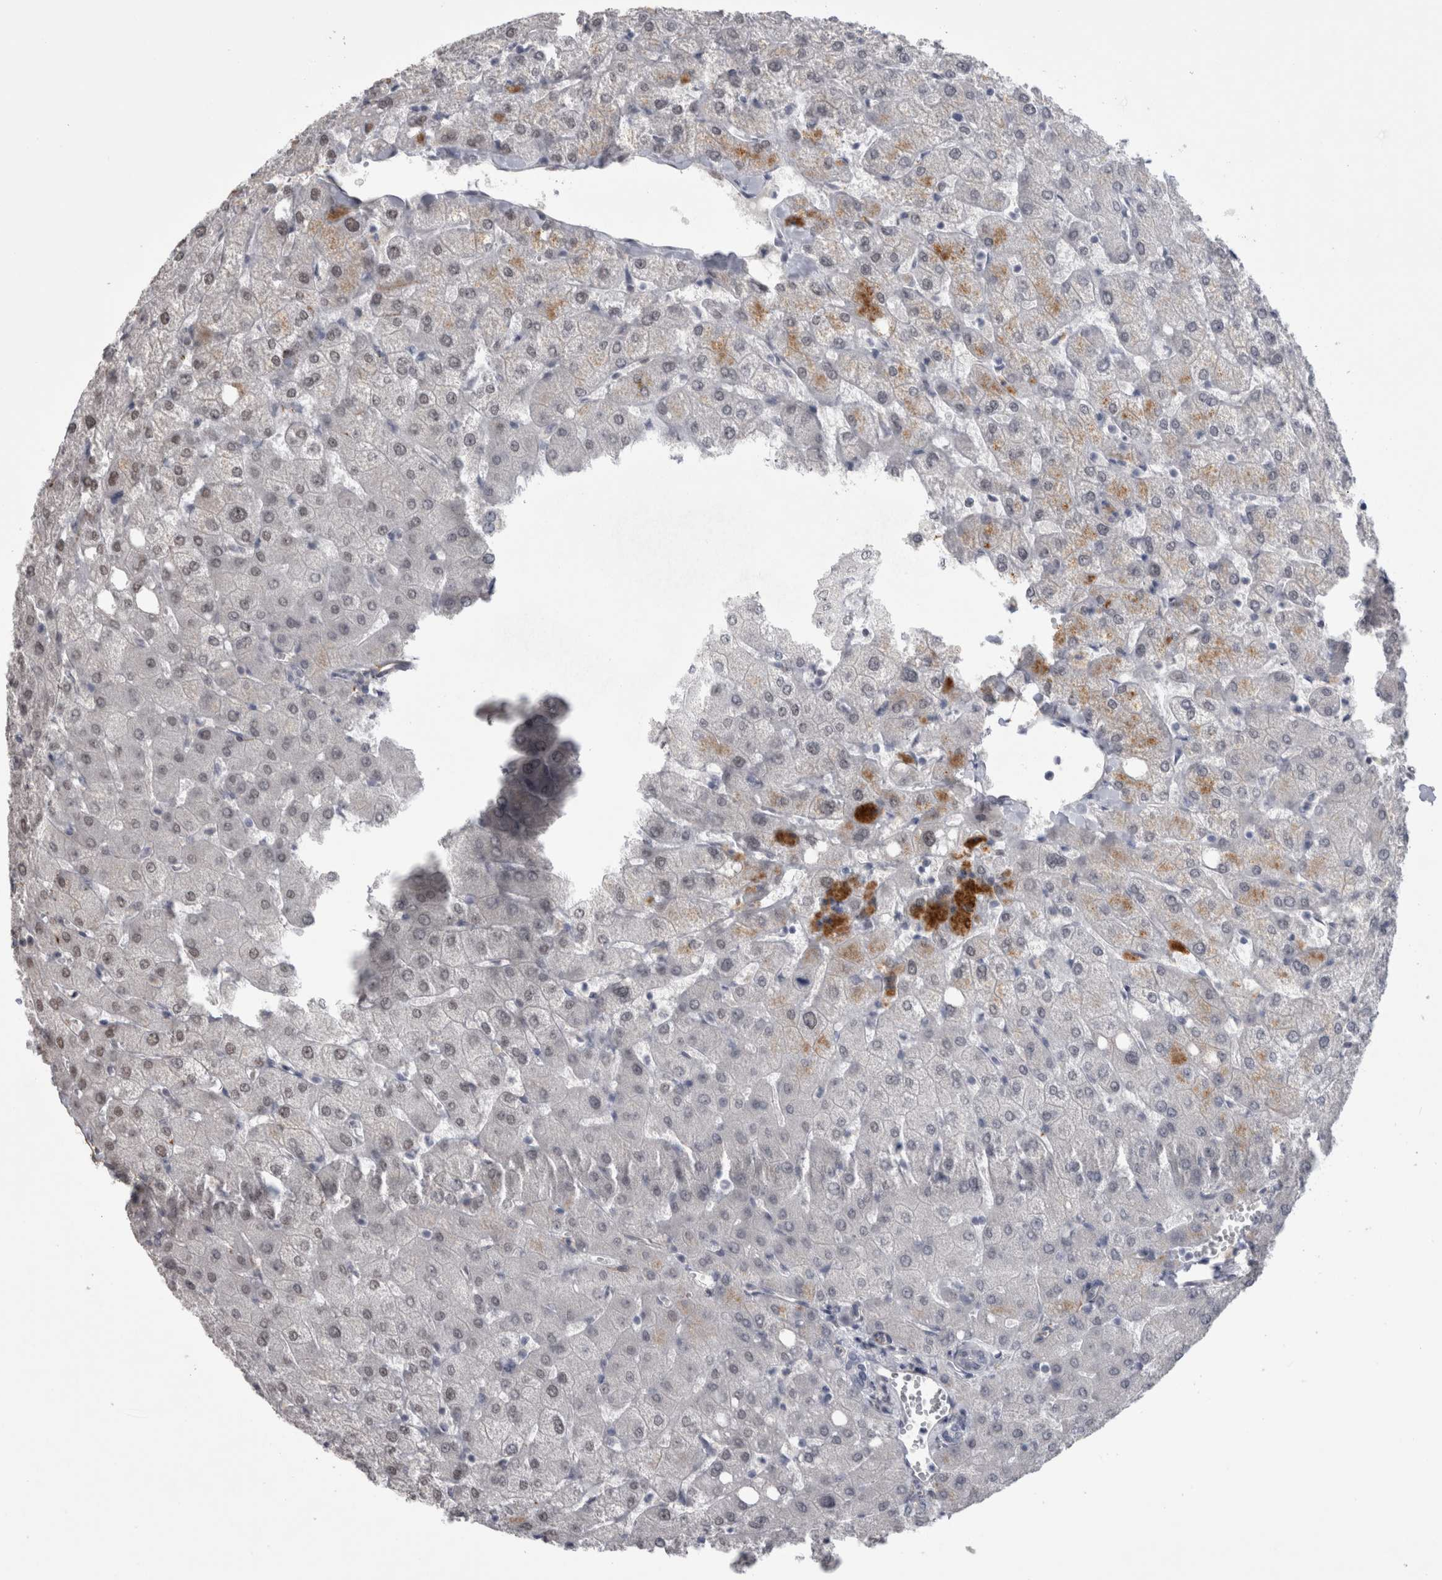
{"staining": {"intensity": "negative", "quantity": "none", "location": "none"}, "tissue": "liver", "cell_type": "Cholangiocytes", "image_type": "normal", "snomed": [{"axis": "morphology", "description": "Normal tissue, NOS"}, {"axis": "topography", "description": "Liver"}], "caption": "Cholangiocytes are negative for protein expression in benign human liver. (Stains: DAB IHC with hematoxylin counter stain, Microscopy: brightfield microscopy at high magnification).", "gene": "ACOT7", "patient": {"sex": "female", "age": 54}}